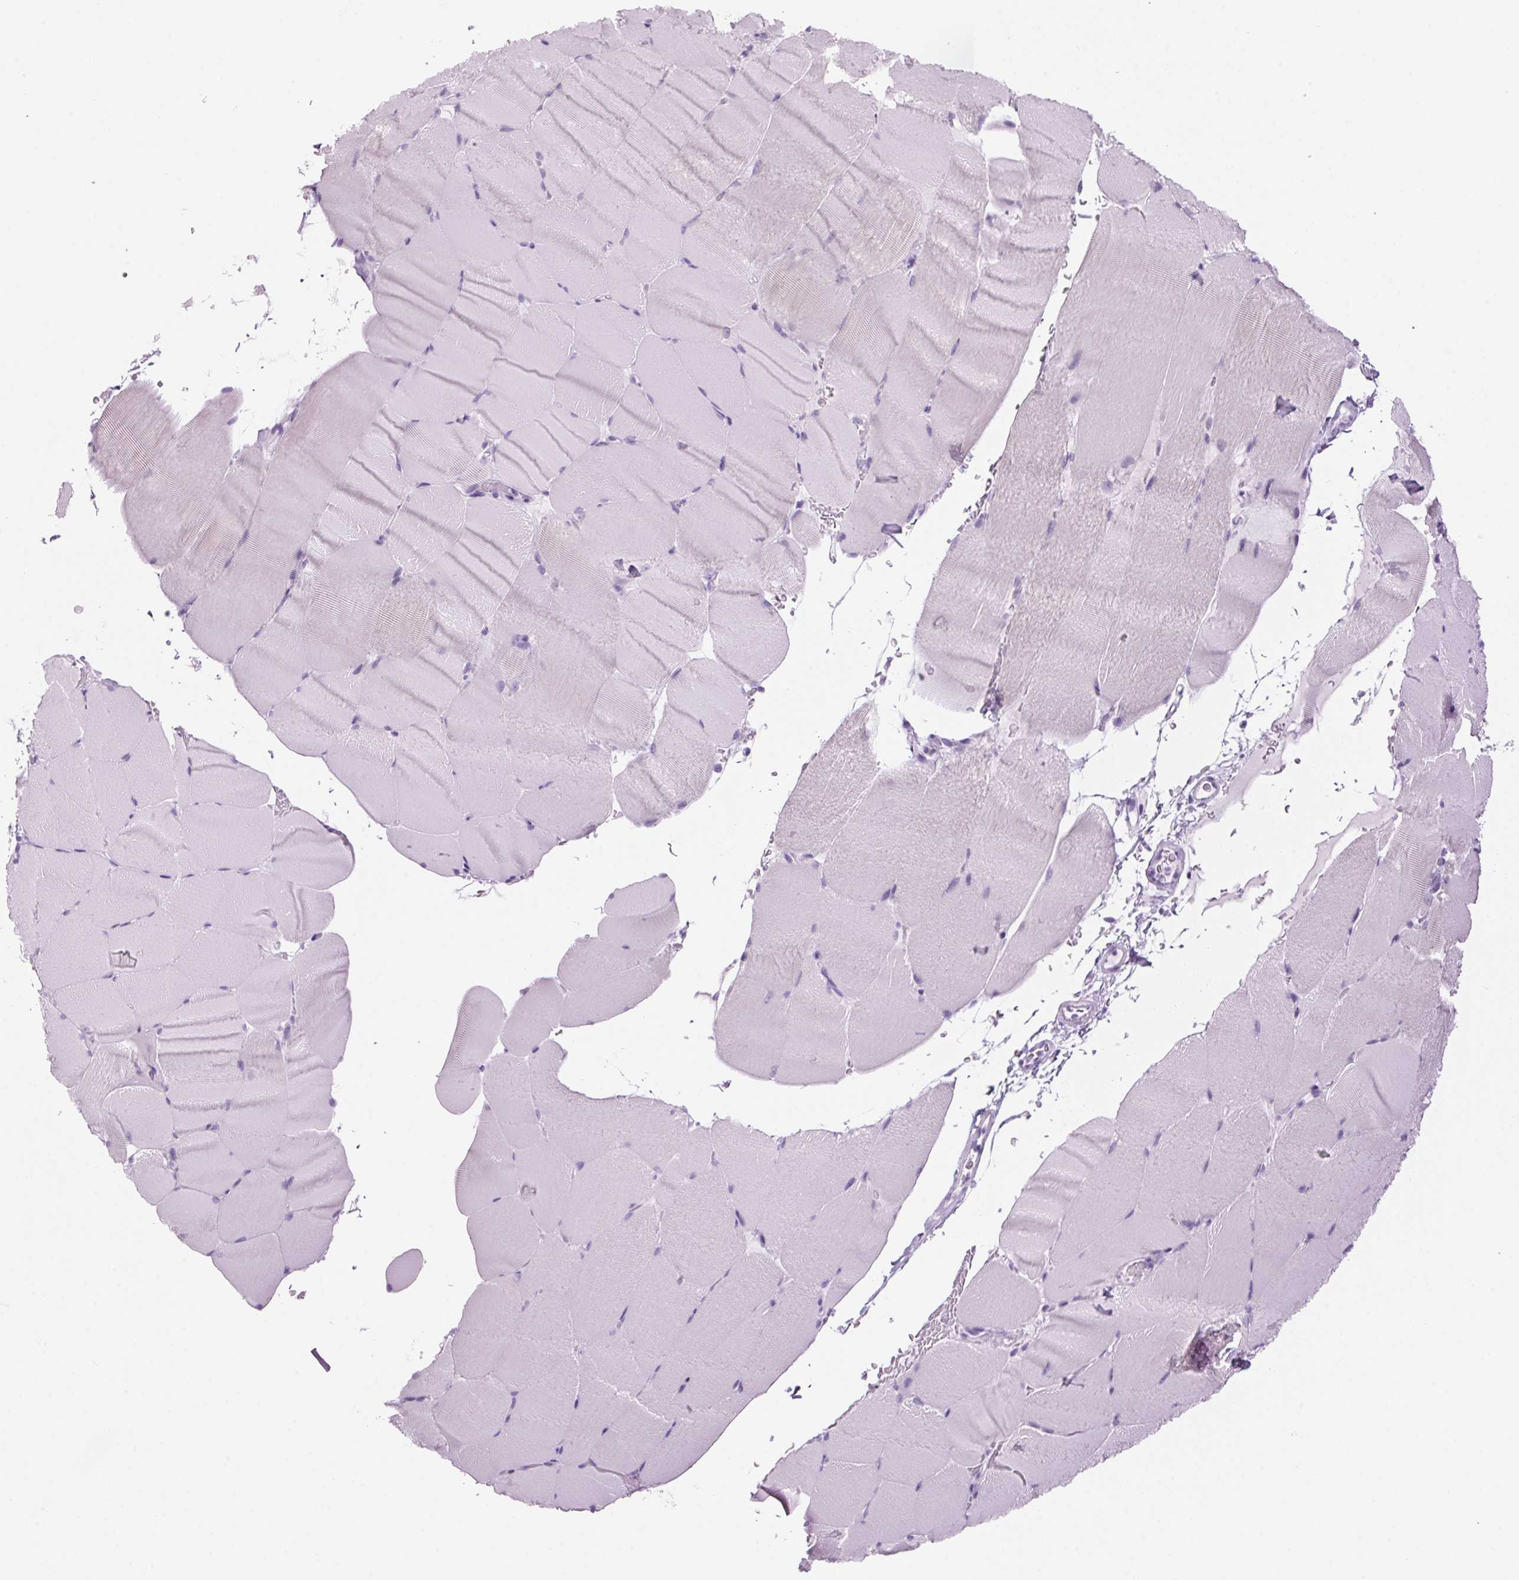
{"staining": {"intensity": "negative", "quantity": "none", "location": "none"}, "tissue": "skeletal muscle", "cell_type": "Myocytes", "image_type": "normal", "snomed": [{"axis": "morphology", "description": "Normal tissue, NOS"}, {"axis": "topography", "description": "Skeletal muscle"}], "caption": "Human skeletal muscle stained for a protein using immunohistochemistry (IHC) shows no positivity in myocytes.", "gene": "PPP1R1A", "patient": {"sex": "female", "age": 37}}